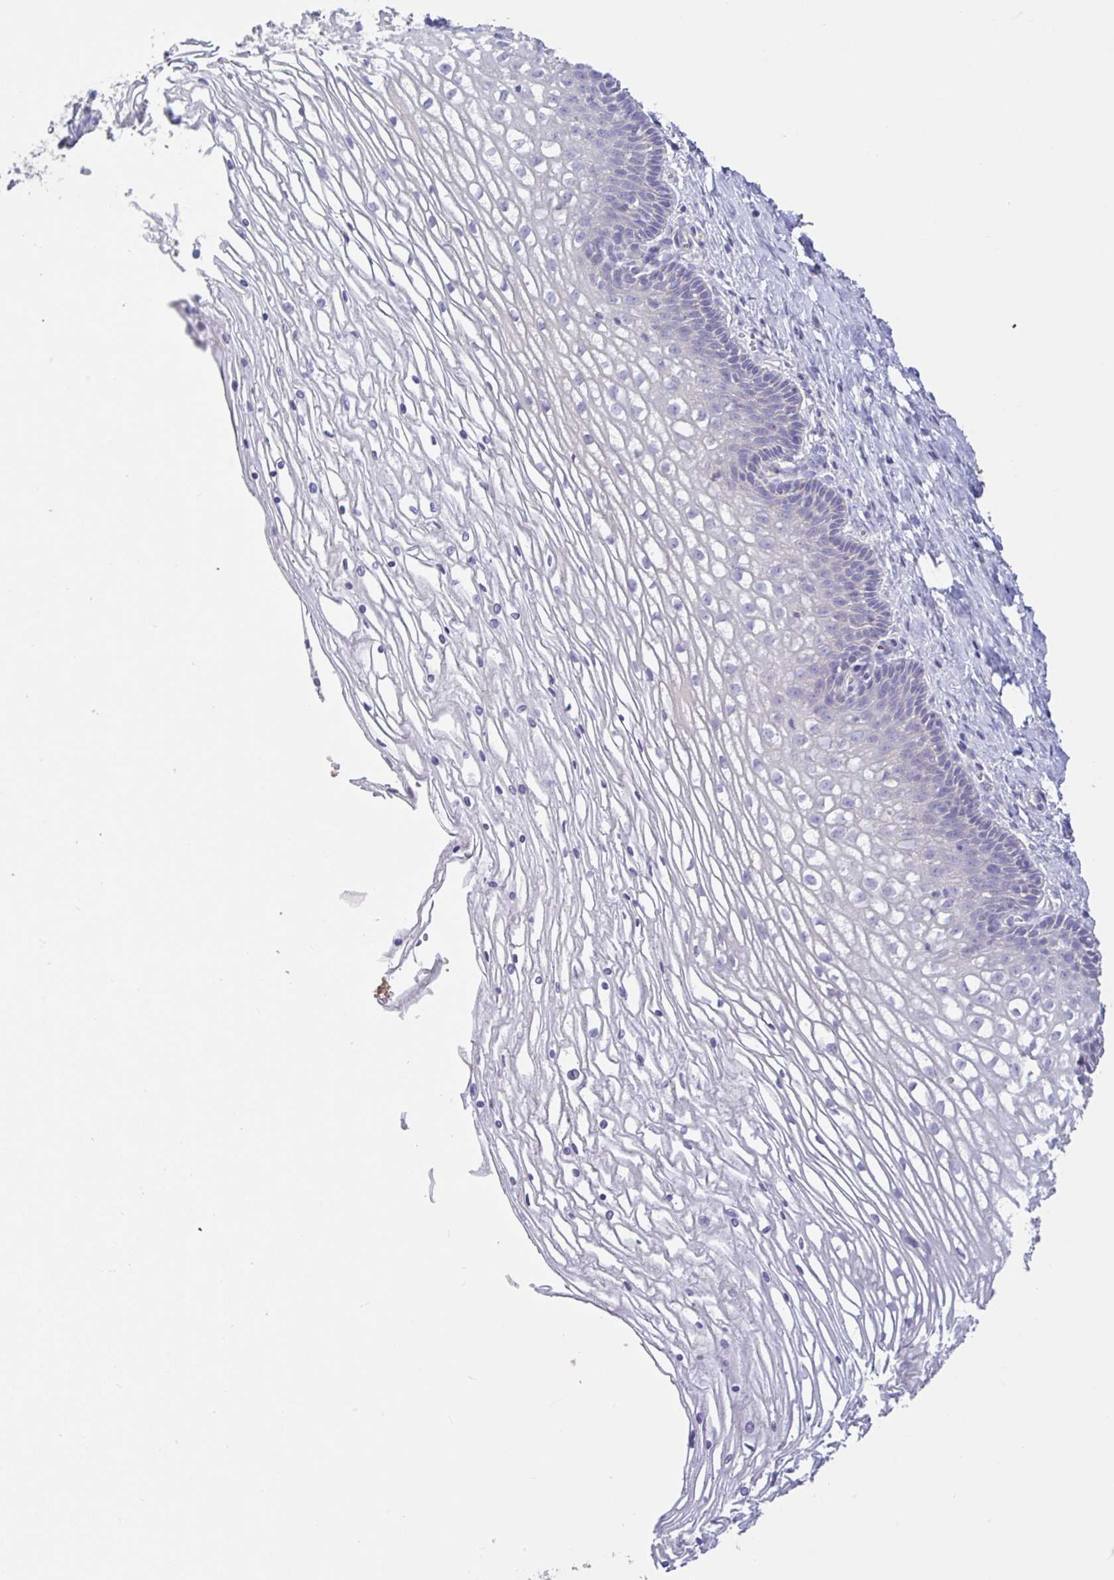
{"staining": {"intensity": "negative", "quantity": "none", "location": "none"}, "tissue": "cervix", "cell_type": "Glandular cells", "image_type": "normal", "snomed": [{"axis": "morphology", "description": "Normal tissue, NOS"}, {"axis": "topography", "description": "Cervix"}], "caption": "High magnification brightfield microscopy of unremarkable cervix stained with DAB (brown) and counterstained with hematoxylin (blue): glandular cells show no significant expression. Brightfield microscopy of immunohistochemistry stained with DAB (3,3'-diaminobenzidine) (brown) and hematoxylin (blue), captured at high magnification.", "gene": "PYGM", "patient": {"sex": "female", "age": 36}}